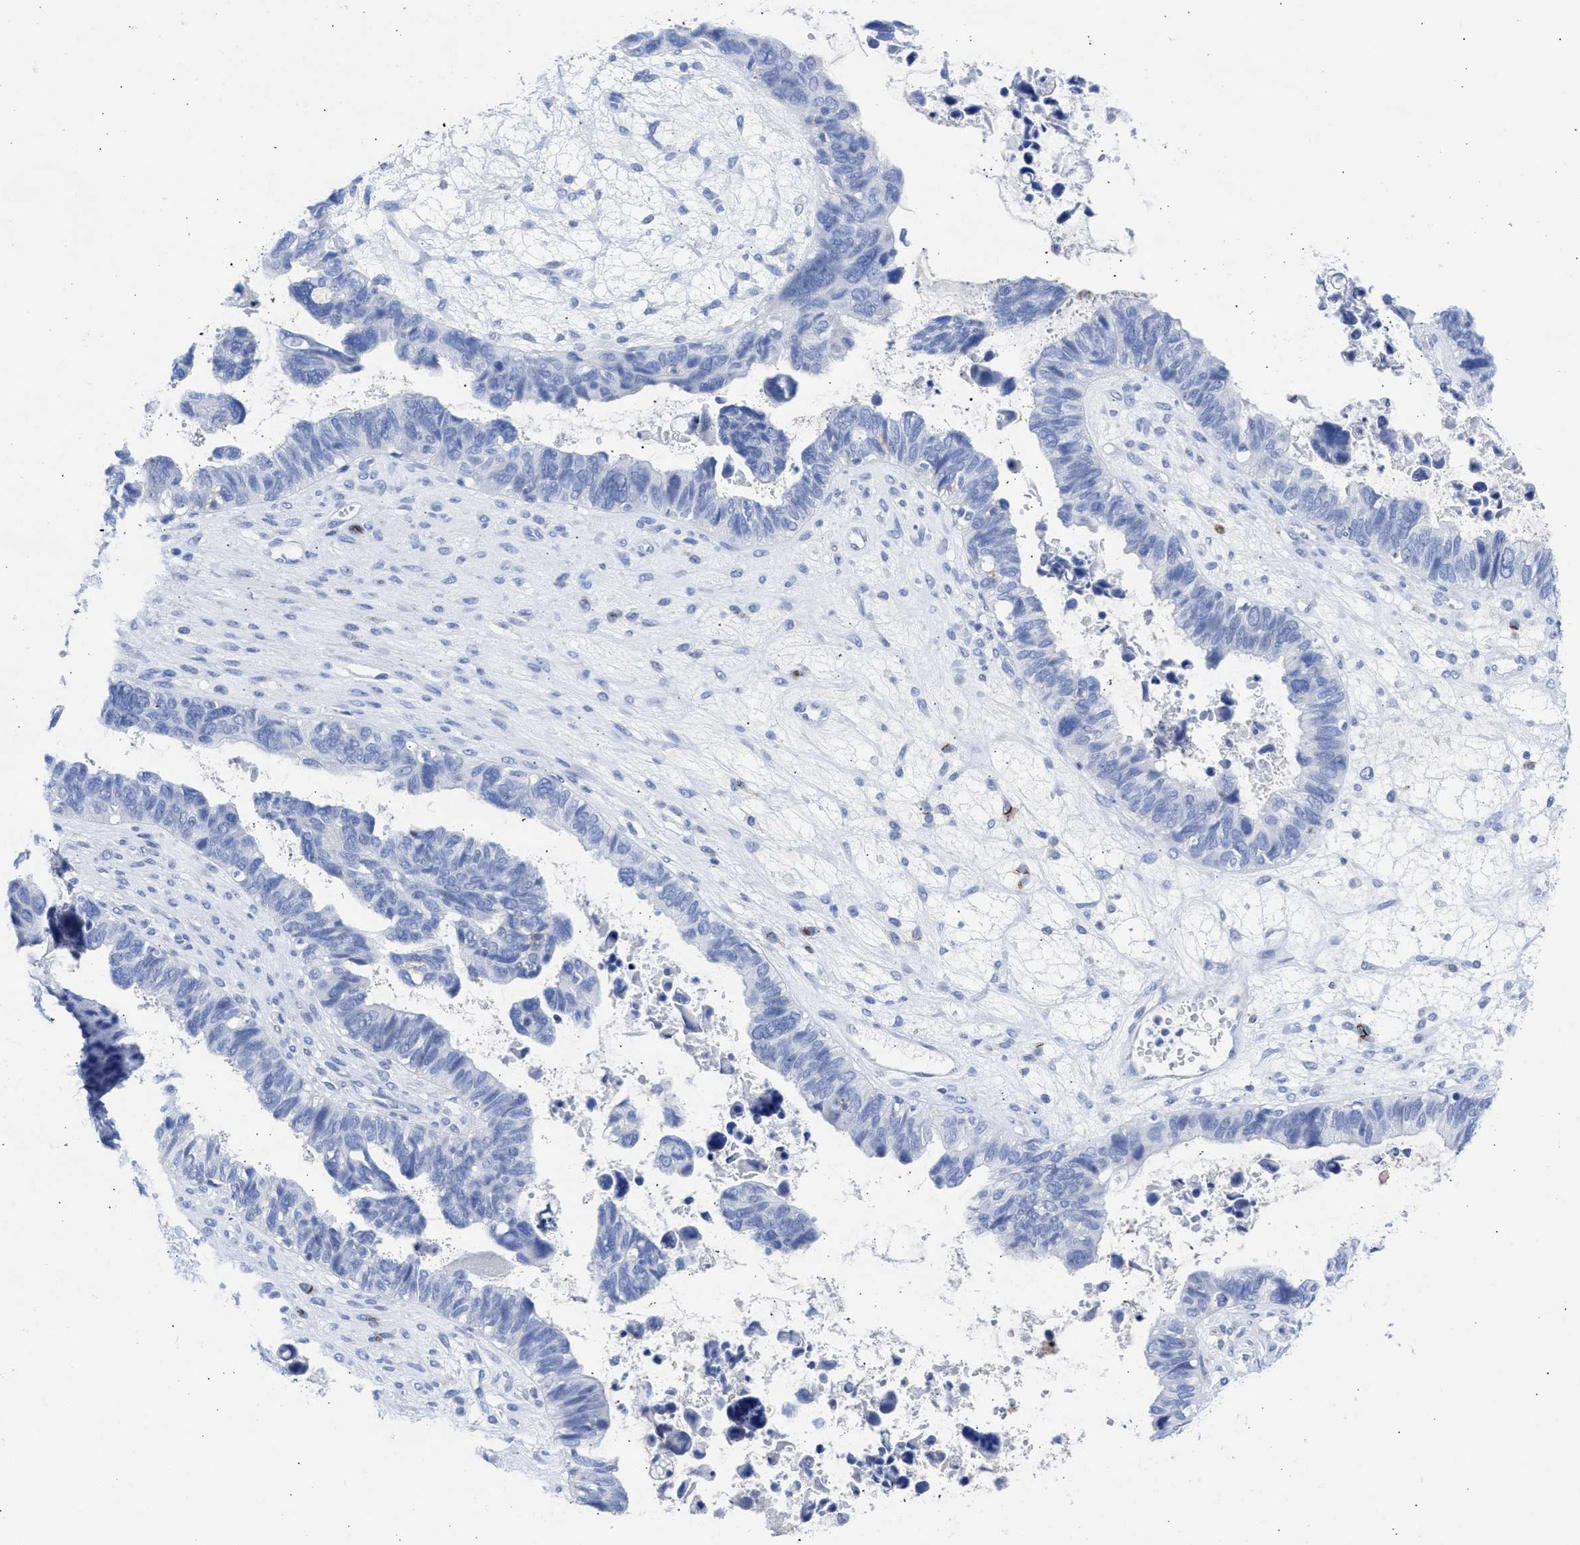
{"staining": {"intensity": "negative", "quantity": "none", "location": "none"}, "tissue": "ovarian cancer", "cell_type": "Tumor cells", "image_type": "cancer", "snomed": [{"axis": "morphology", "description": "Cystadenocarcinoma, serous, NOS"}, {"axis": "topography", "description": "Ovary"}], "caption": "Image shows no protein staining in tumor cells of ovarian cancer tissue.", "gene": "NCAM1", "patient": {"sex": "female", "age": 79}}